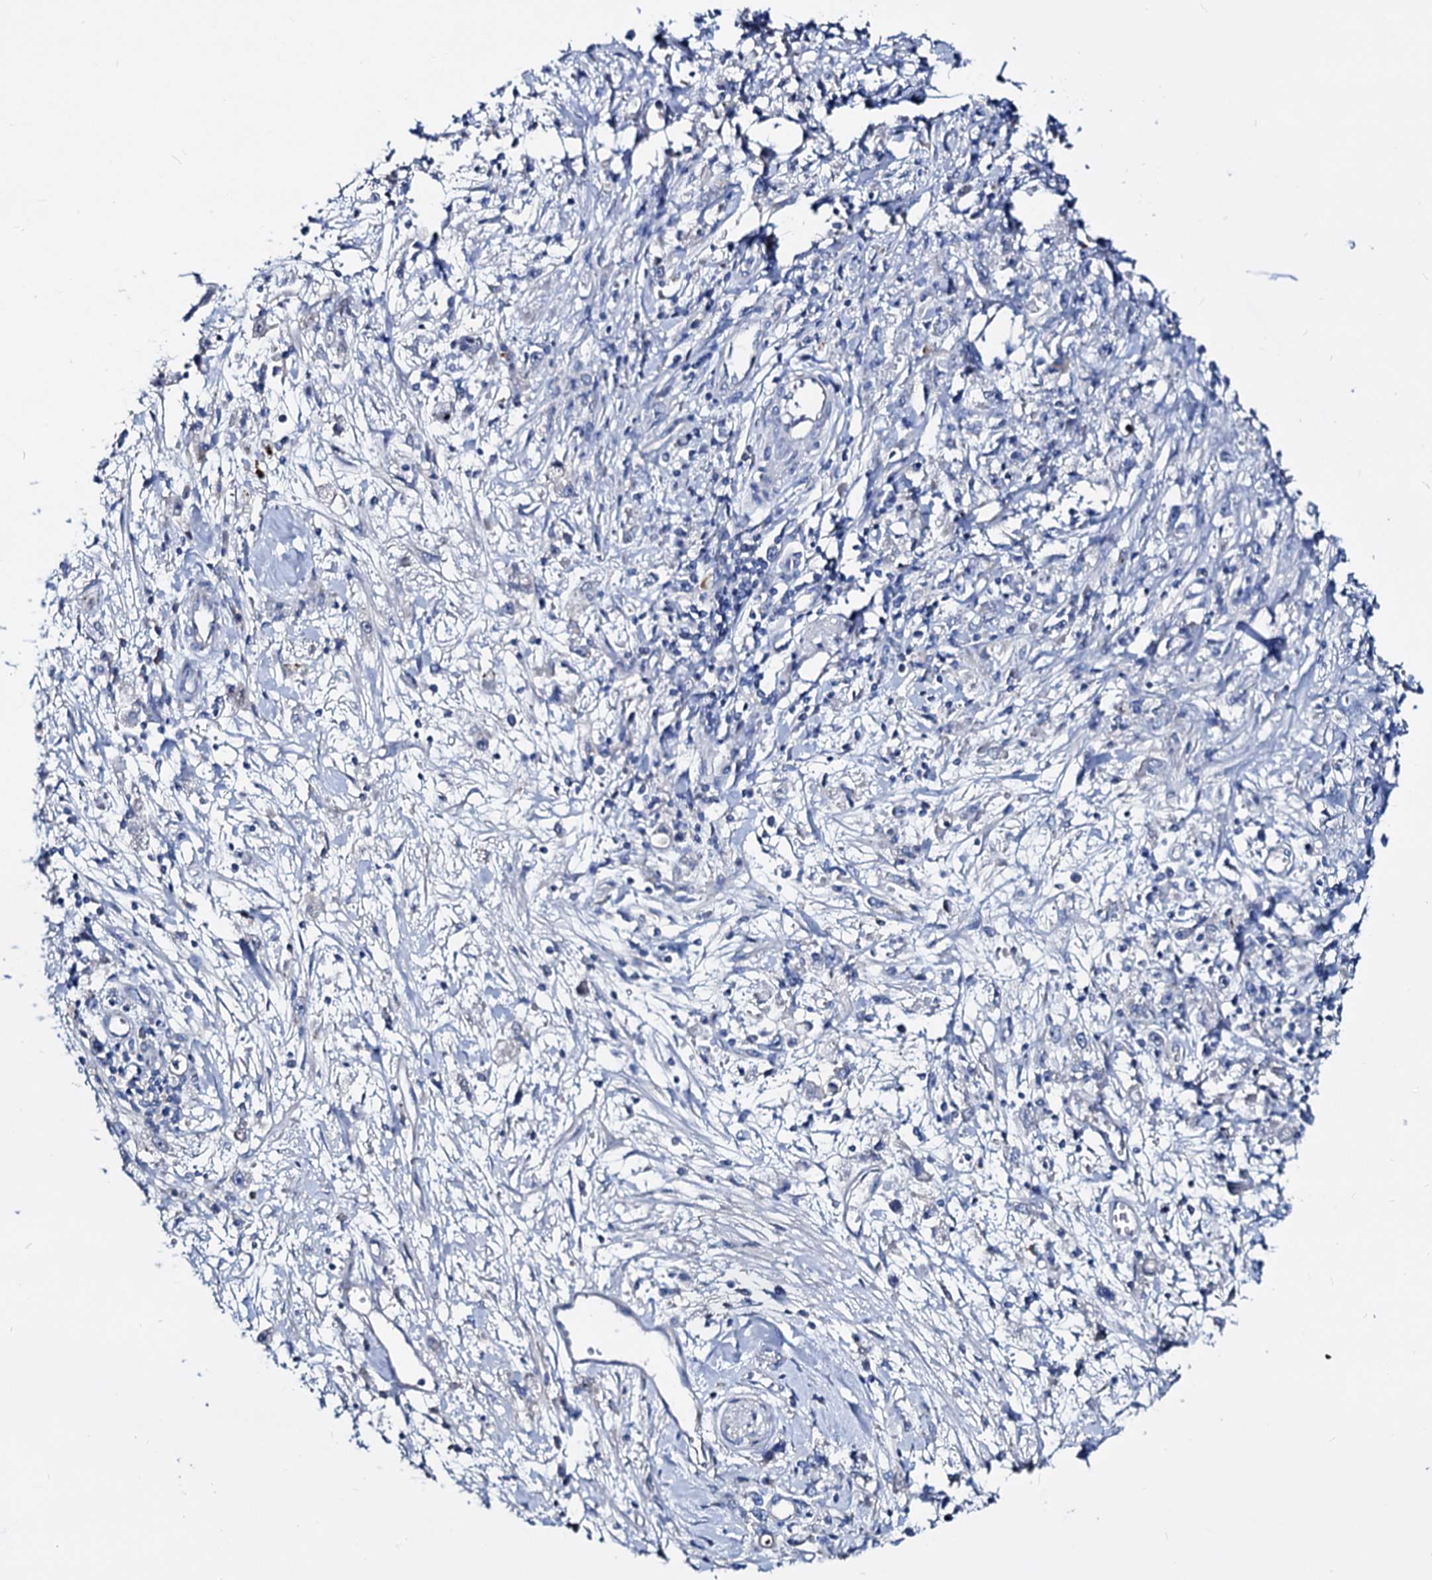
{"staining": {"intensity": "negative", "quantity": "none", "location": "none"}, "tissue": "stomach cancer", "cell_type": "Tumor cells", "image_type": "cancer", "snomed": [{"axis": "morphology", "description": "Adenocarcinoma, NOS"}, {"axis": "topography", "description": "Stomach"}], "caption": "The photomicrograph demonstrates no significant expression in tumor cells of stomach adenocarcinoma.", "gene": "DYDC2", "patient": {"sex": "female", "age": 59}}